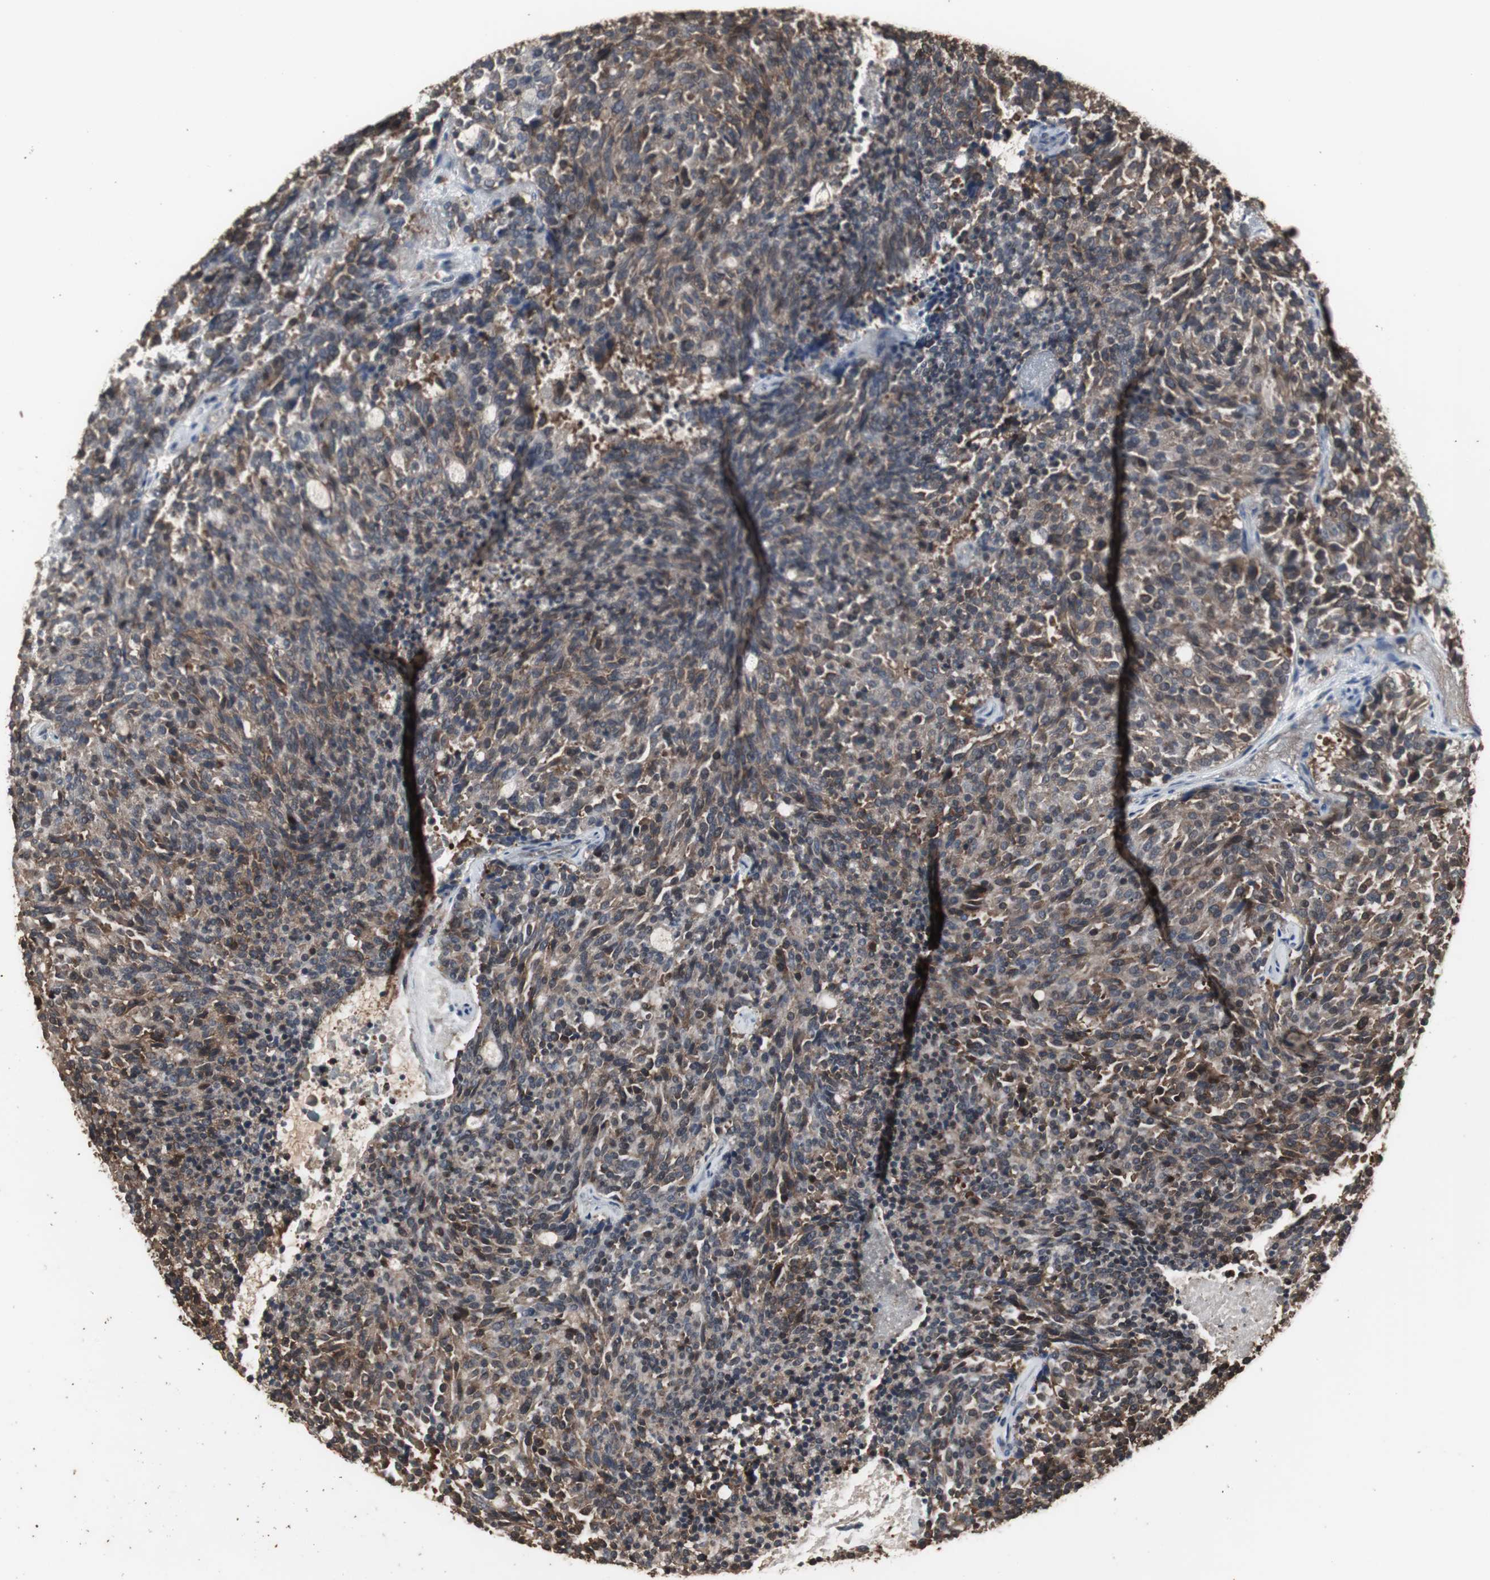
{"staining": {"intensity": "moderate", "quantity": ">75%", "location": "cytoplasmic/membranous"}, "tissue": "carcinoid", "cell_type": "Tumor cells", "image_type": "cancer", "snomed": [{"axis": "morphology", "description": "Carcinoid, malignant, NOS"}, {"axis": "topography", "description": "Pancreas"}], "caption": "A high-resolution micrograph shows IHC staining of carcinoid (malignant), which exhibits moderate cytoplasmic/membranous expression in approximately >75% of tumor cells.", "gene": "HPRT1", "patient": {"sex": "female", "age": 54}}